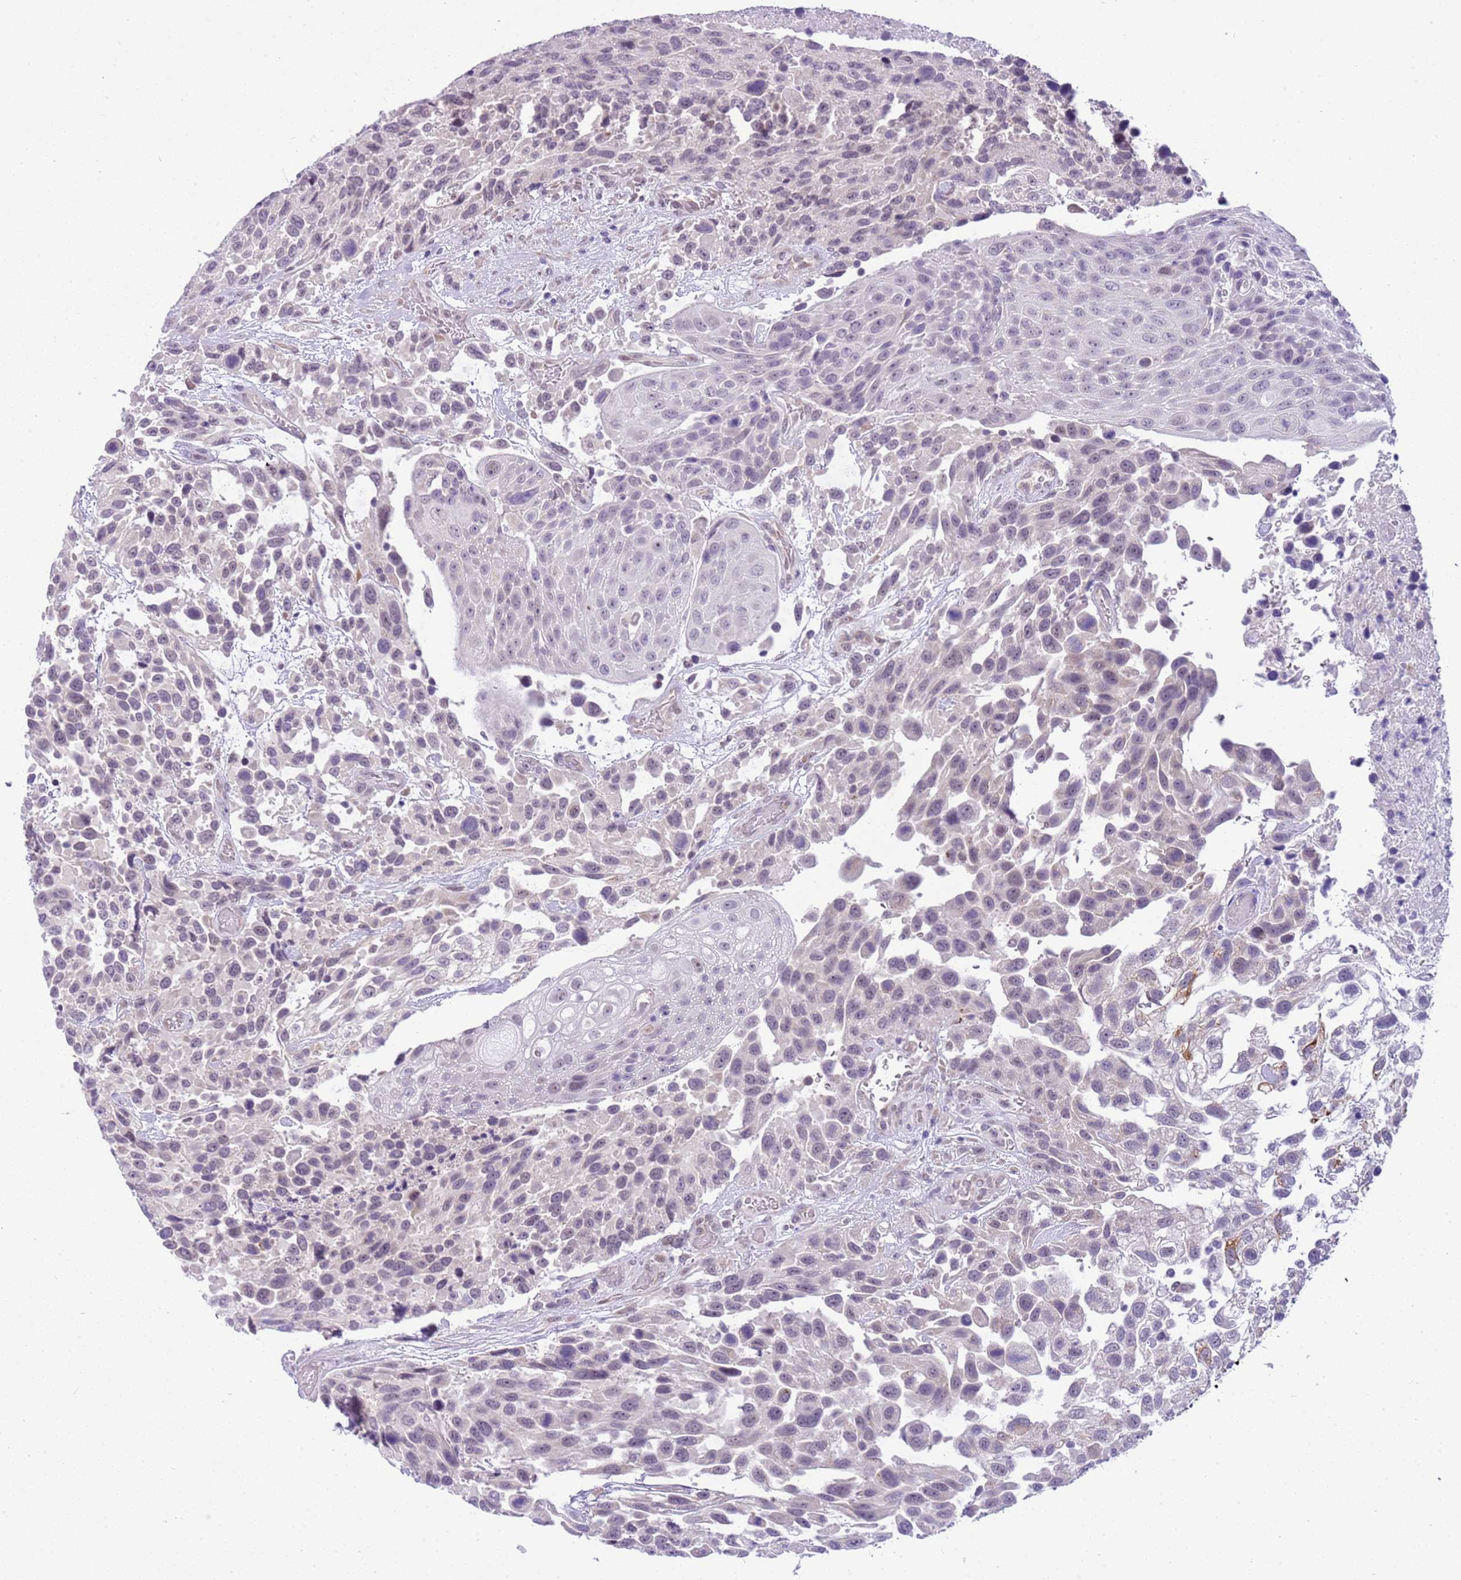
{"staining": {"intensity": "moderate", "quantity": "<25%", "location": "cytoplasmic/membranous,nuclear"}, "tissue": "urothelial cancer", "cell_type": "Tumor cells", "image_type": "cancer", "snomed": [{"axis": "morphology", "description": "Urothelial carcinoma, High grade"}, {"axis": "topography", "description": "Urinary bladder"}], "caption": "The photomicrograph displays a brown stain indicating the presence of a protein in the cytoplasmic/membranous and nuclear of tumor cells in urothelial cancer.", "gene": "FAM120C", "patient": {"sex": "female", "age": 70}}